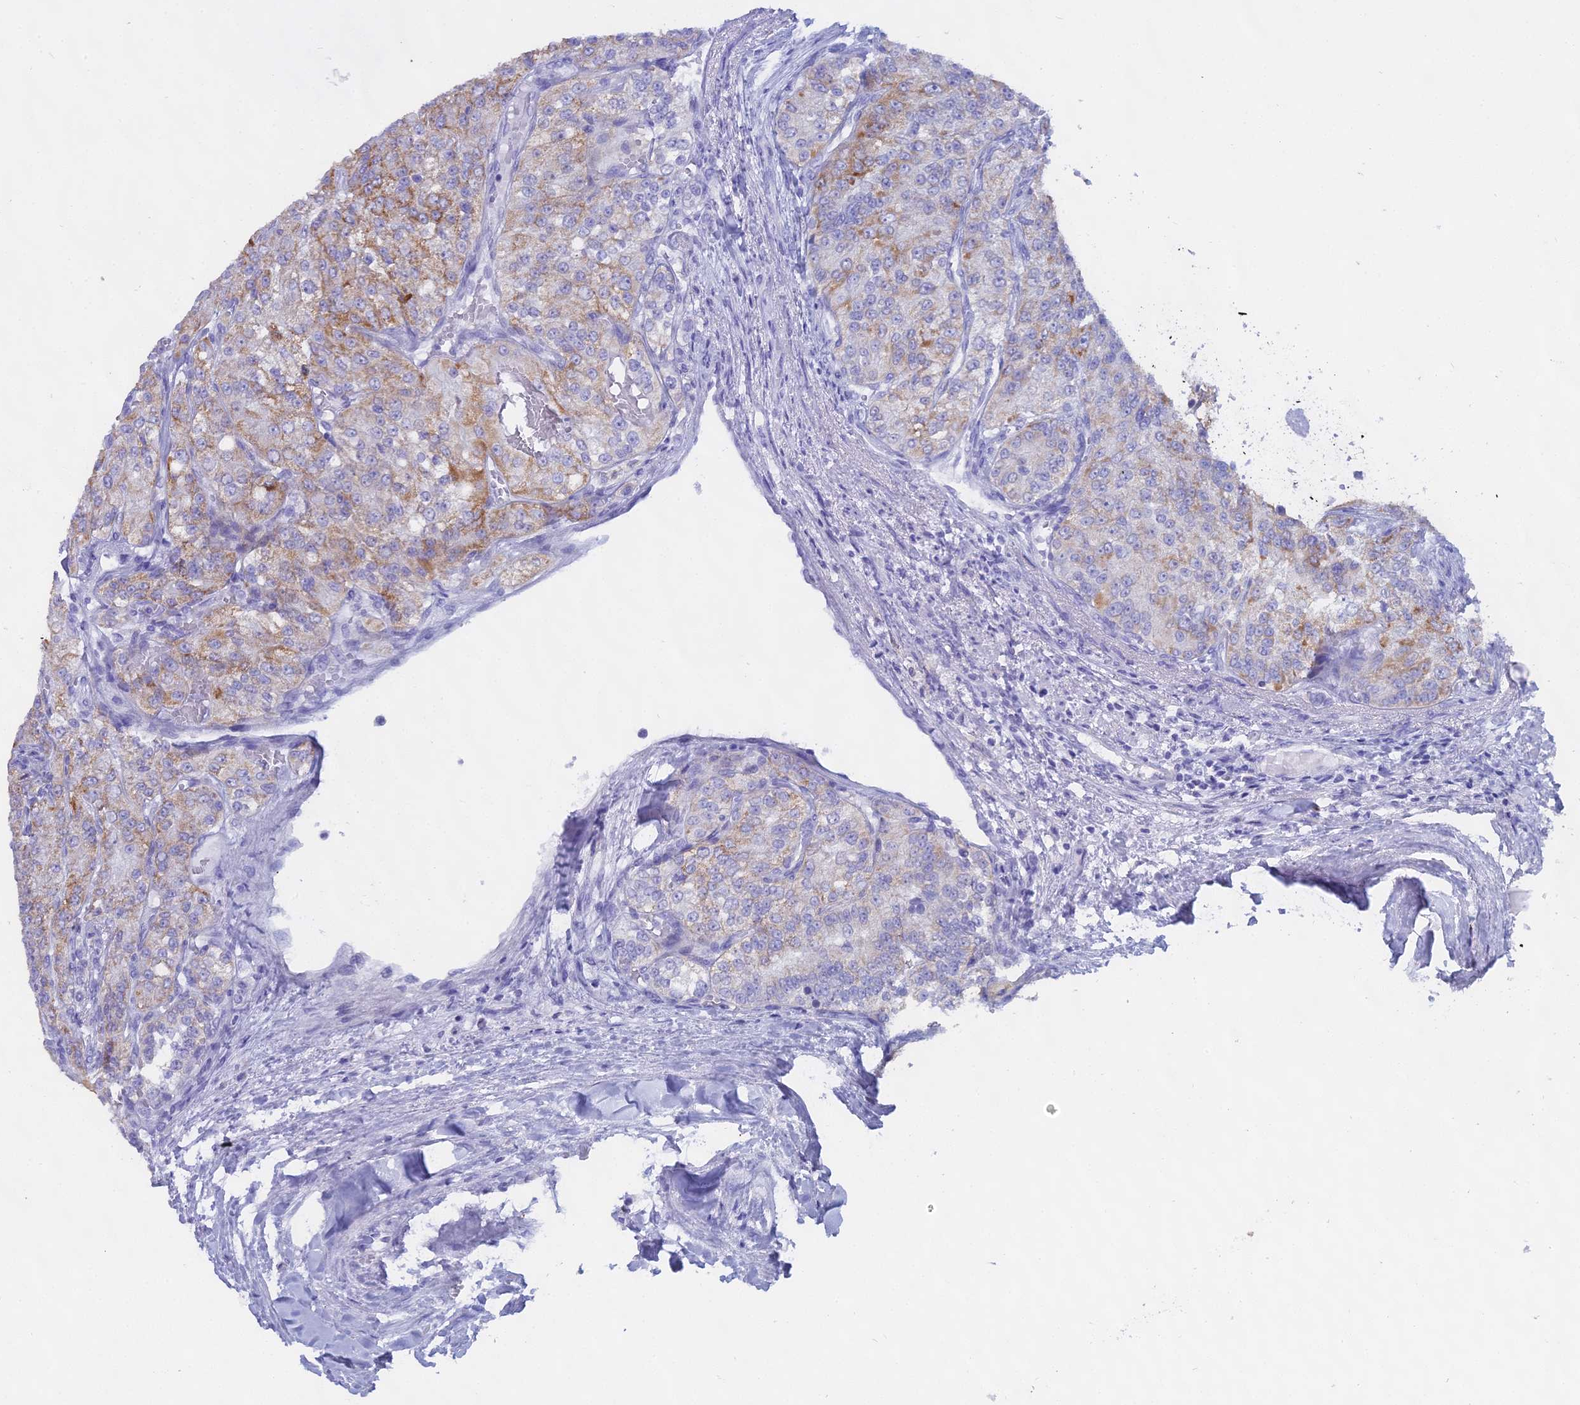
{"staining": {"intensity": "moderate", "quantity": ">75%", "location": "cytoplasmic/membranous"}, "tissue": "renal cancer", "cell_type": "Tumor cells", "image_type": "cancer", "snomed": [{"axis": "morphology", "description": "Adenocarcinoma, NOS"}, {"axis": "topography", "description": "Kidney"}], "caption": "The photomicrograph demonstrates a brown stain indicating the presence of a protein in the cytoplasmic/membranous of tumor cells in adenocarcinoma (renal).", "gene": "CGB2", "patient": {"sex": "female", "age": 63}}